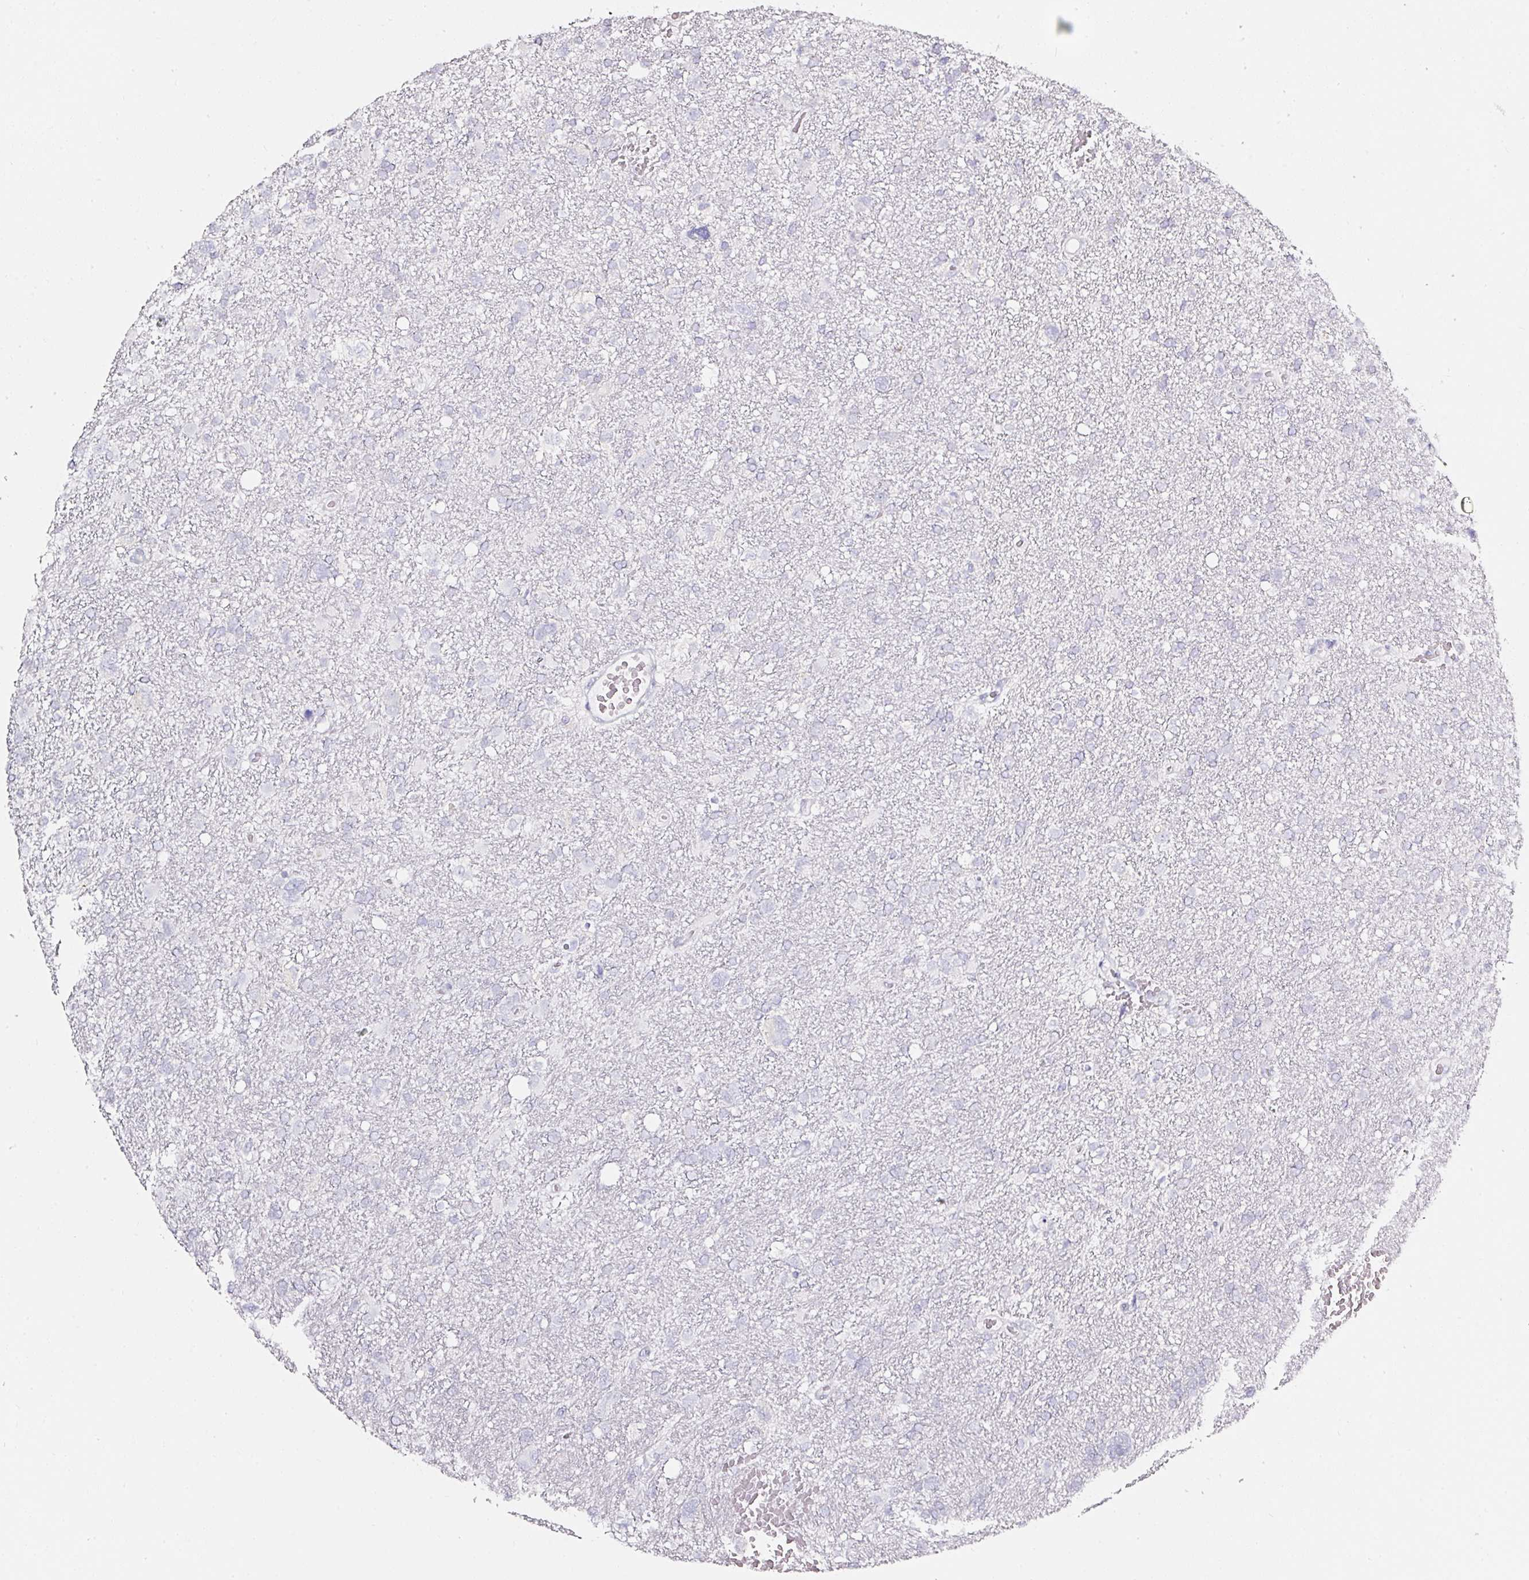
{"staining": {"intensity": "negative", "quantity": "none", "location": "none"}, "tissue": "glioma", "cell_type": "Tumor cells", "image_type": "cancer", "snomed": [{"axis": "morphology", "description": "Glioma, malignant, High grade"}, {"axis": "topography", "description": "Brain"}], "caption": "High-grade glioma (malignant) was stained to show a protein in brown. There is no significant positivity in tumor cells.", "gene": "PDXDC1", "patient": {"sex": "male", "age": 61}}